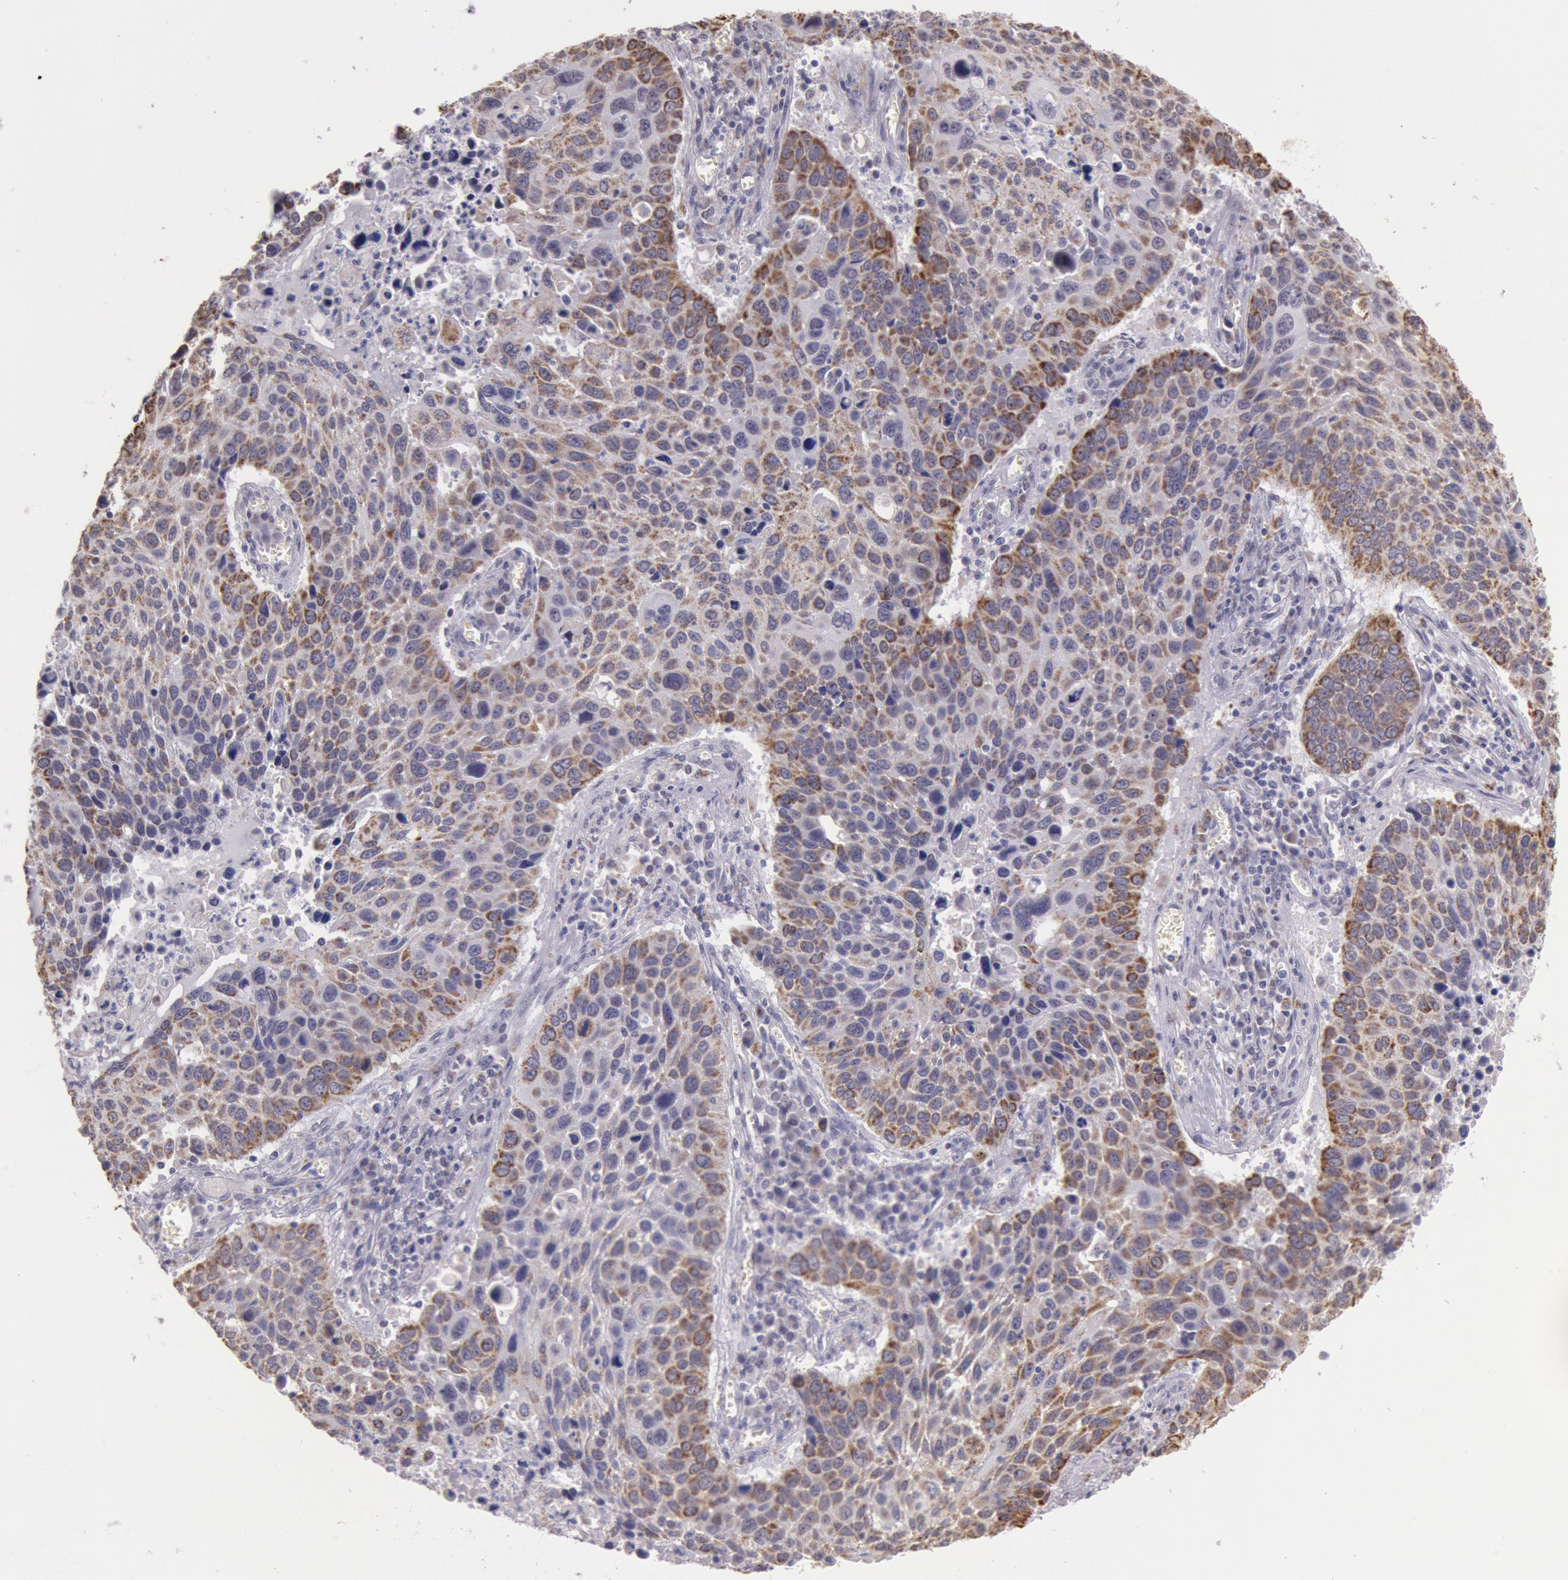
{"staining": {"intensity": "weak", "quantity": ">75%", "location": "cytoplasmic/membranous"}, "tissue": "lung cancer", "cell_type": "Tumor cells", "image_type": "cancer", "snomed": [{"axis": "morphology", "description": "Squamous cell carcinoma, NOS"}, {"axis": "topography", "description": "Lung"}], "caption": "Tumor cells show low levels of weak cytoplasmic/membranous positivity in about >75% of cells in lung cancer.", "gene": "FRMD6", "patient": {"sex": "male", "age": 68}}